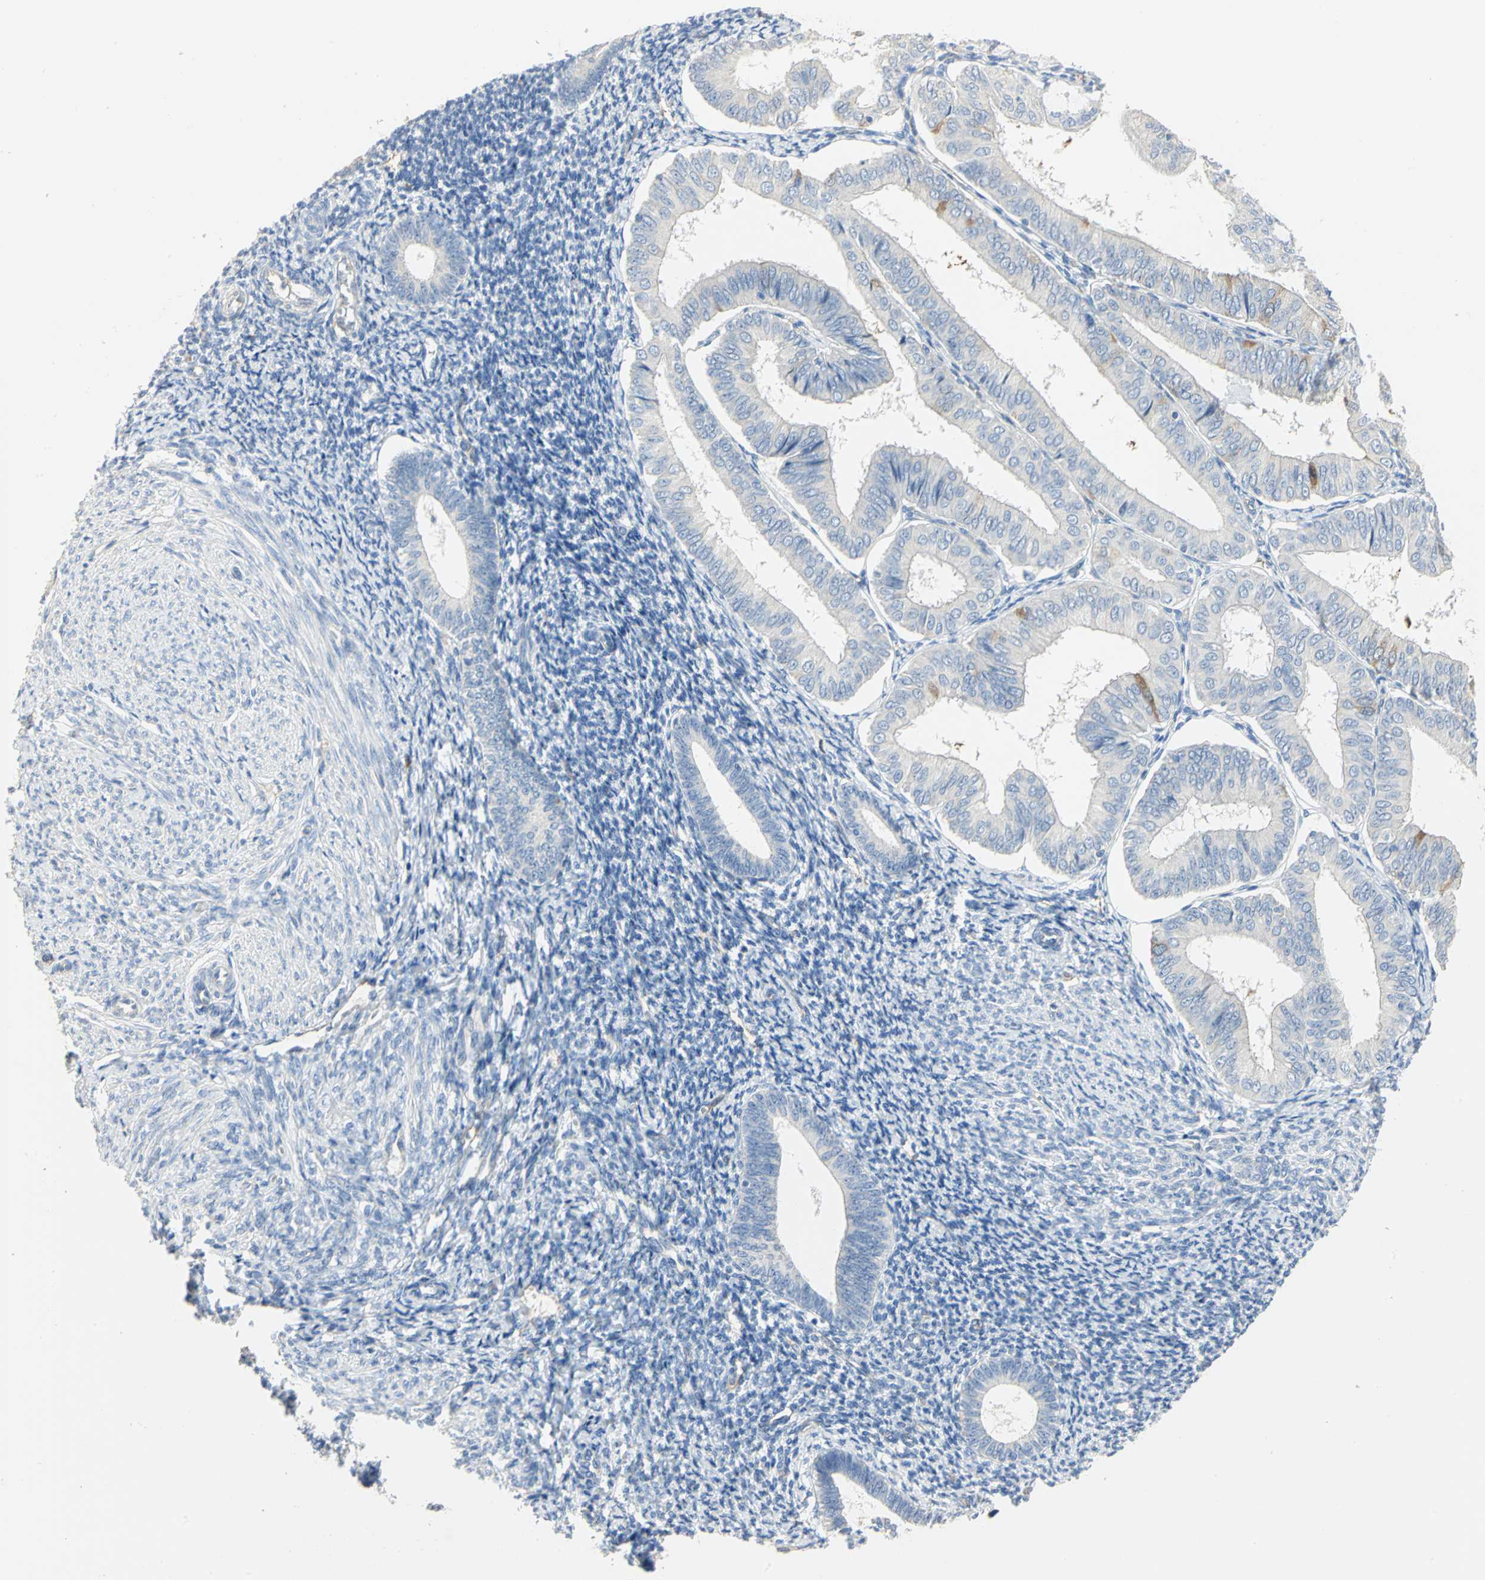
{"staining": {"intensity": "negative", "quantity": "none", "location": "none"}, "tissue": "endometrium", "cell_type": "Cells in endometrial stroma", "image_type": "normal", "snomed": [{"axis": "morphology", "description": "Normal tissue, NOS"}, {"axis": "topography", "description": "Endometrium"}], "caption": "This image is of benign endometrium stained with IHC to label a protein in brown with the nuclei are counter-stained blue. There is no expression in cells in endometrial stroma.", "gene": "DLGAP5", "patient": {"sex": "female", "age": 57}}